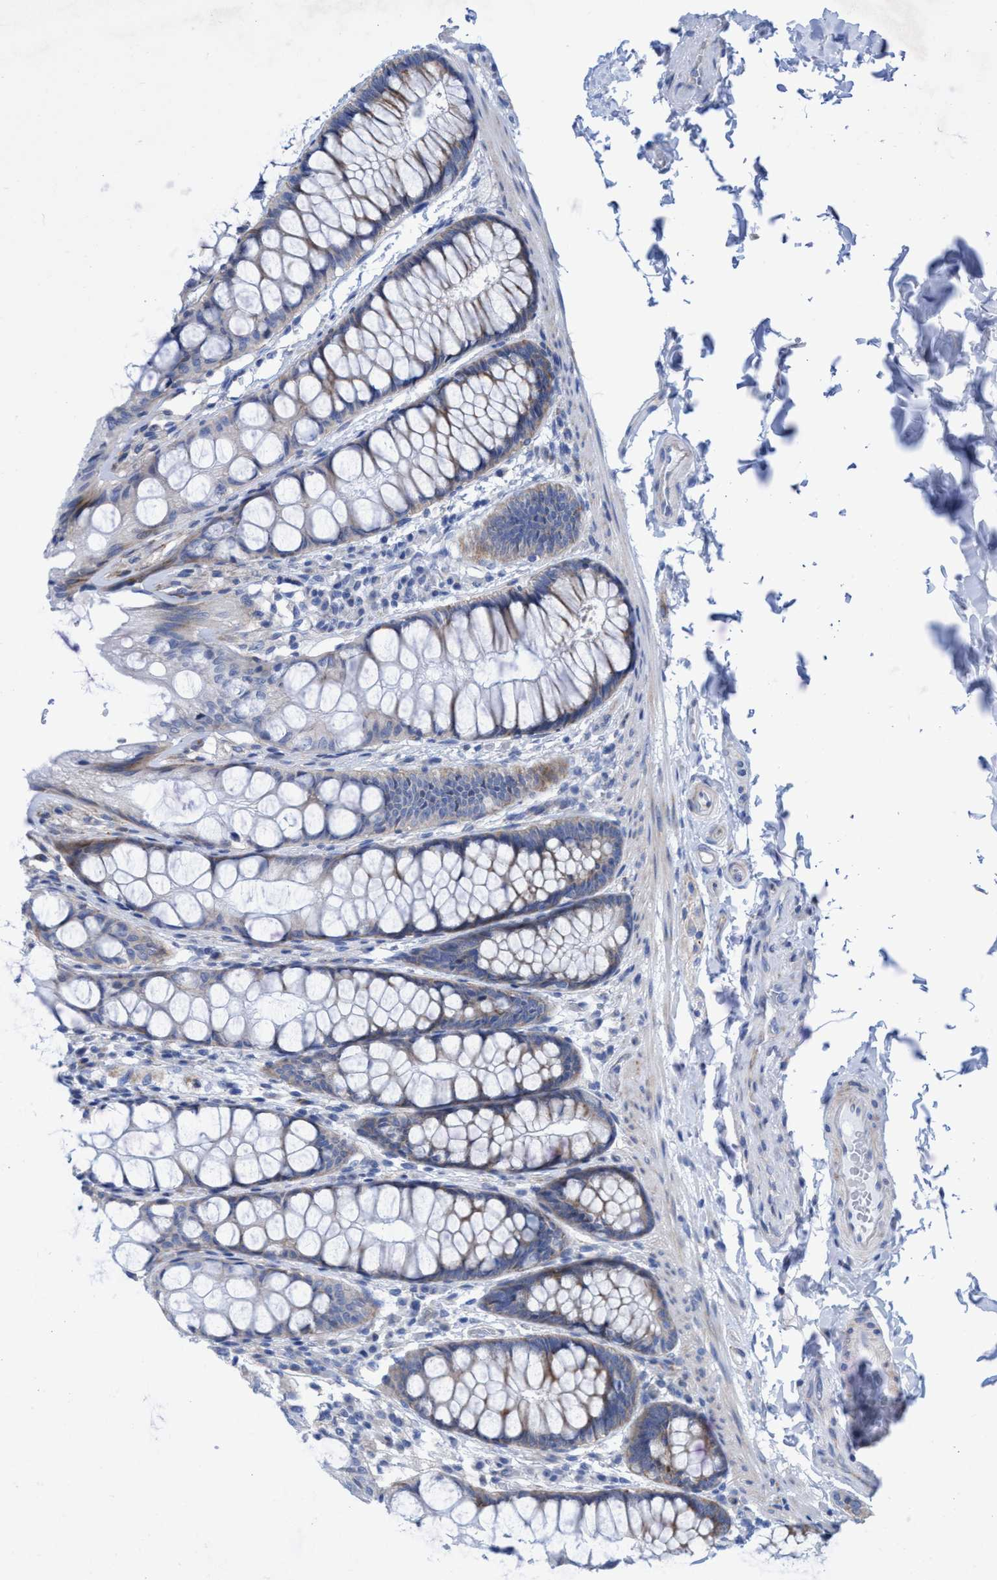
{"staining": {"intensity": "negative", "quantity": "none", "location": "none"}, "tissue": "colon", "cell_type": "Endothelial cells", "image_type": "normal", "snomed": [{"axis": "morphology", "description": "Normal tissue, NOS"}, {"axis": "topography", "description": "Colon"}], "caption": "A high-resolution photomicrograph shows immunohistochemistry staining of benign colon, which displays no significant staining in endothelial cells.", "gene": "R3HCC1", "patient": {"sex": "male", "age": 47}}